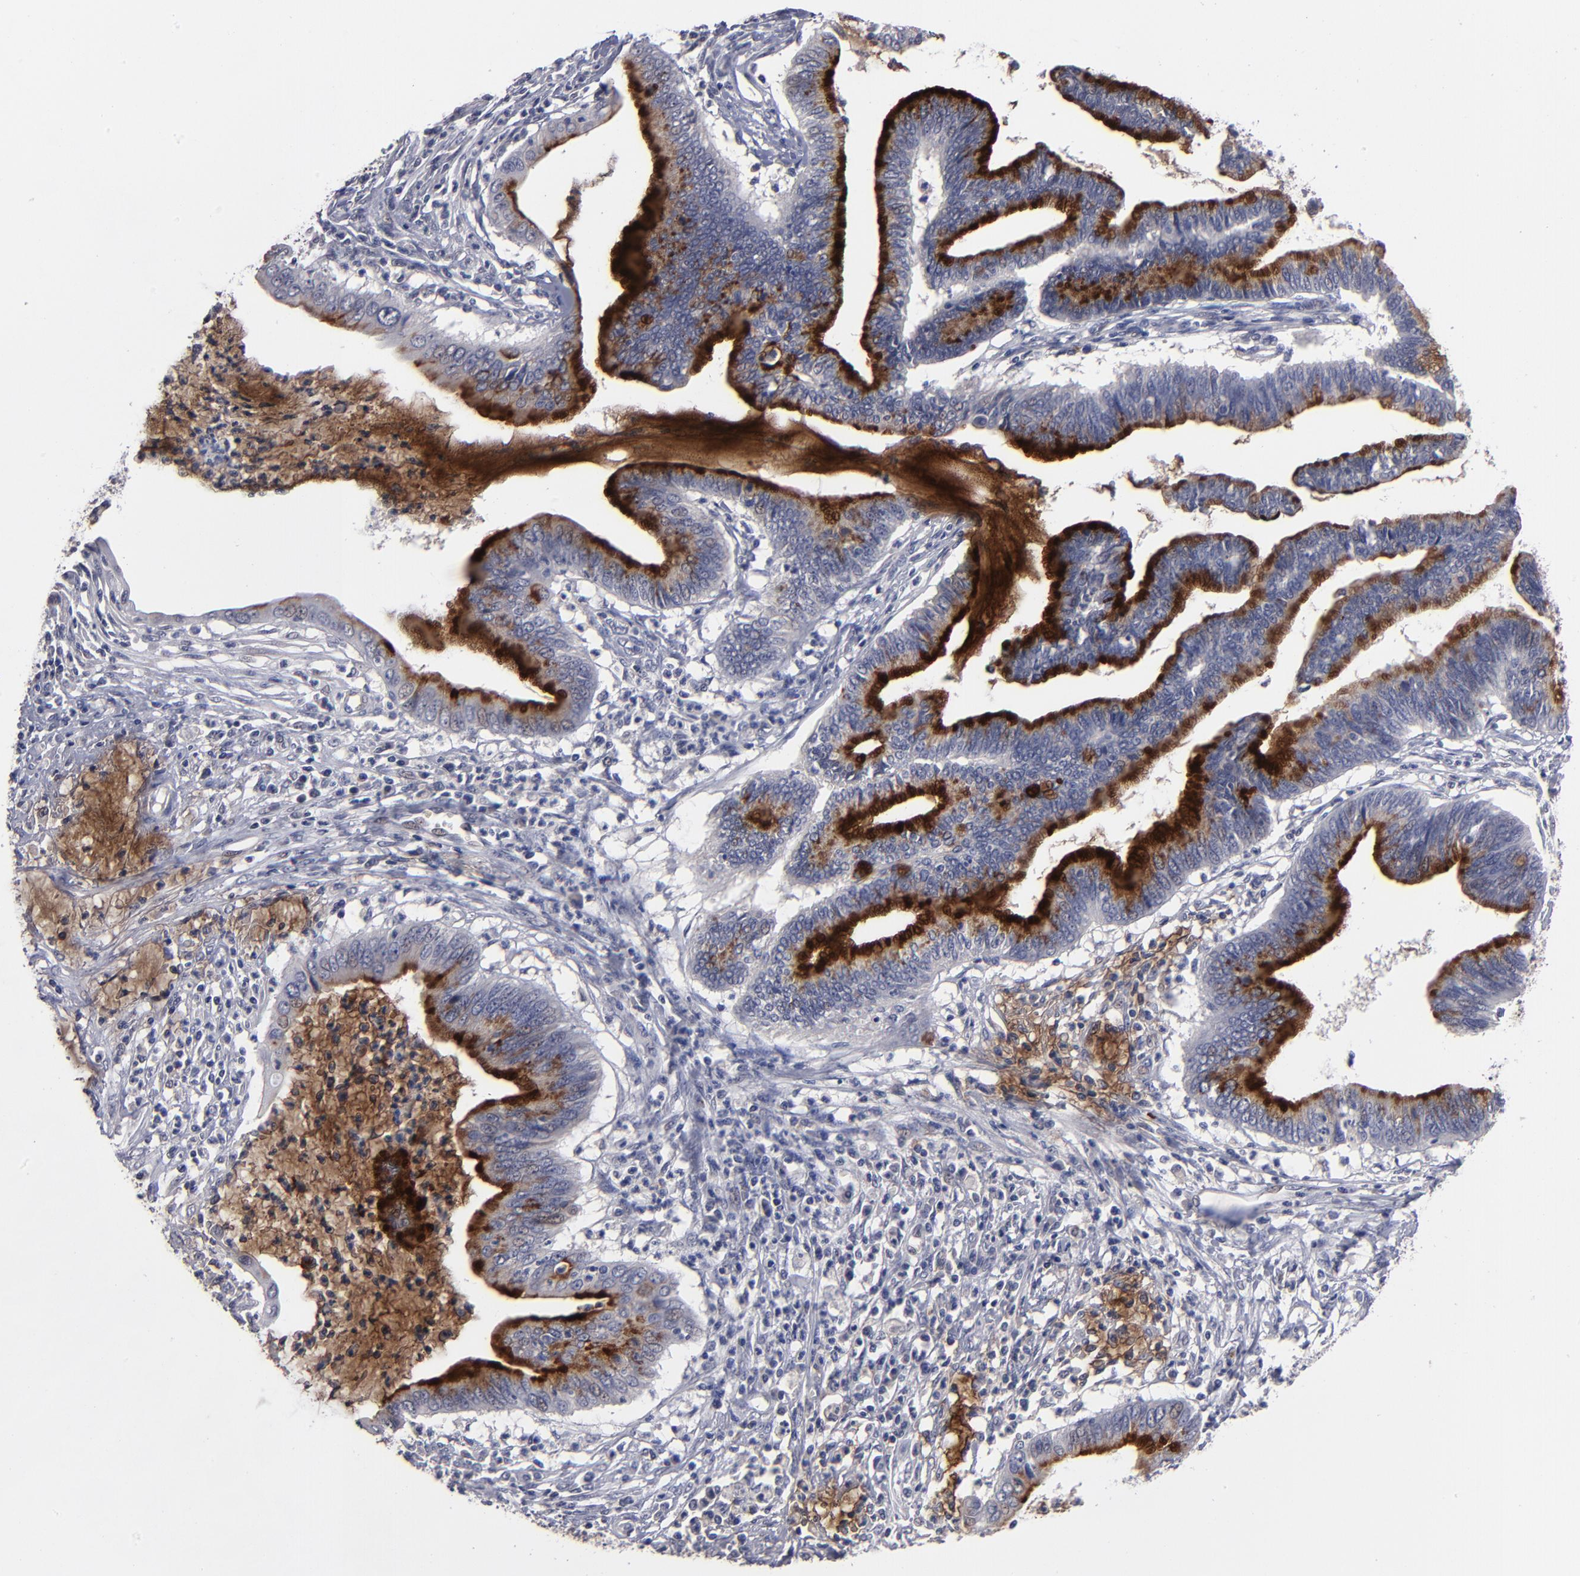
{"staining": {"intensity": "strong", "quantity": "25%-75%", "location": "cytoplasmic/membranous"}, "tissue": "cervical cancer", "cell_type": "Tumor cells", "image_type": "cancer", "snomed": [{"axis": "morphology", "description": "Adenocarcinoma, NOS"}, {"axis": "topography", "description": "Cervix"}], "caption": "Strong cytoplasmic/membranous positivity for a protein is seen in about 25%-75% of tumor cells of cervical adenocarcinoma using immunohistochemistry (IHC).", "gene": "GPM6B", "patient": {"sex": "female", "age": 36}}